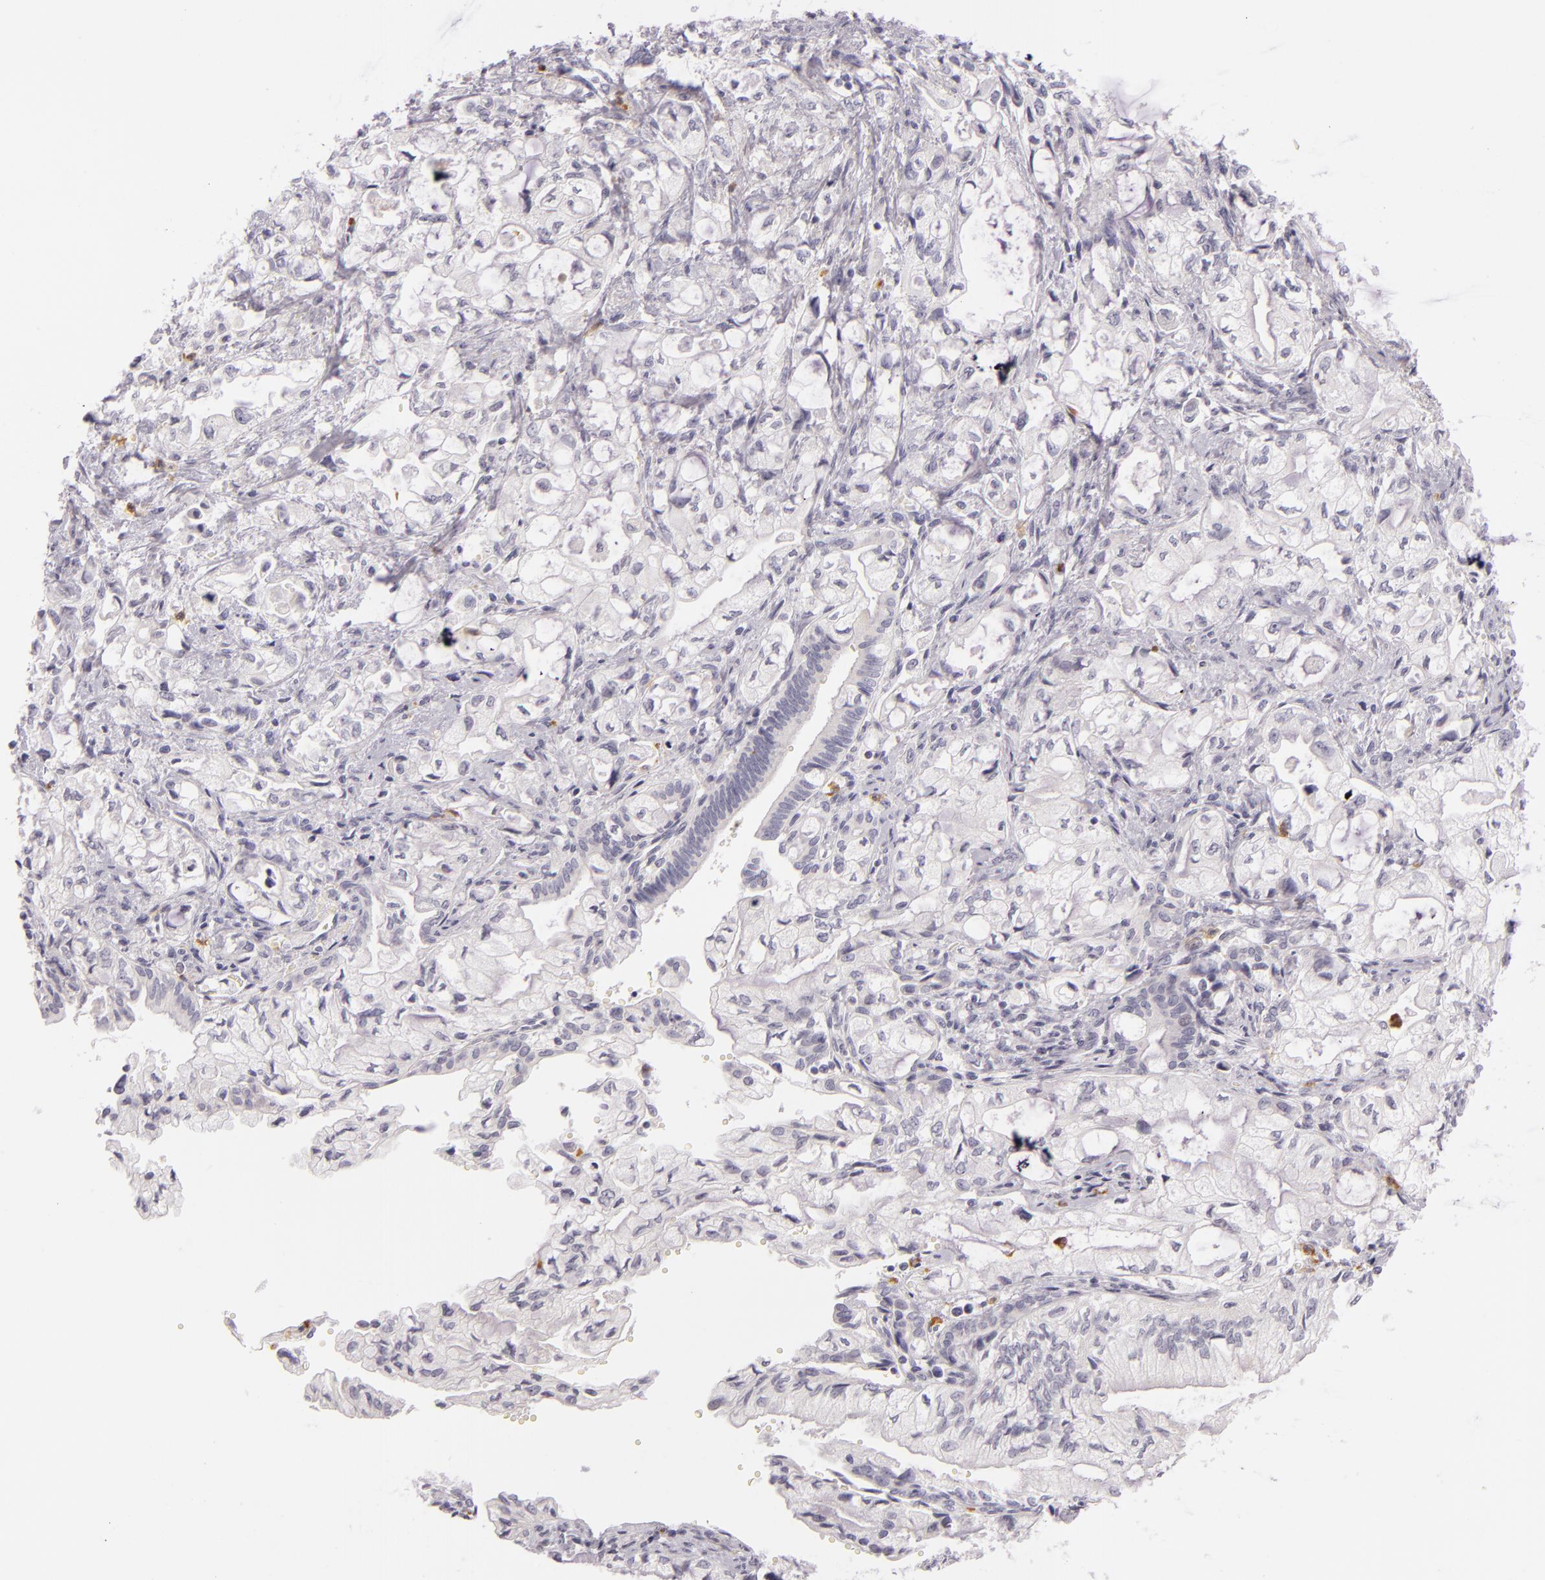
{"staining": {"intensity": "negative", "quantity": "none", "location": "none"}, "tissue": "pancreatic cancer", "cell_type": "Tumor cells", "image_type": "cancer", "snomed": [{"axis": "morphology", "description": "Adenocarcinoma, NOS"}, {"axis": "topography", "description": "Pancreas"}], "caption": "Pancreatic cancer (adenocarcinoma) was stained to show a protein in brown. There is no significant positivity in tumor cells.", "gene": "FAM181A", "patient": {"sex": "male", "age": 79}}